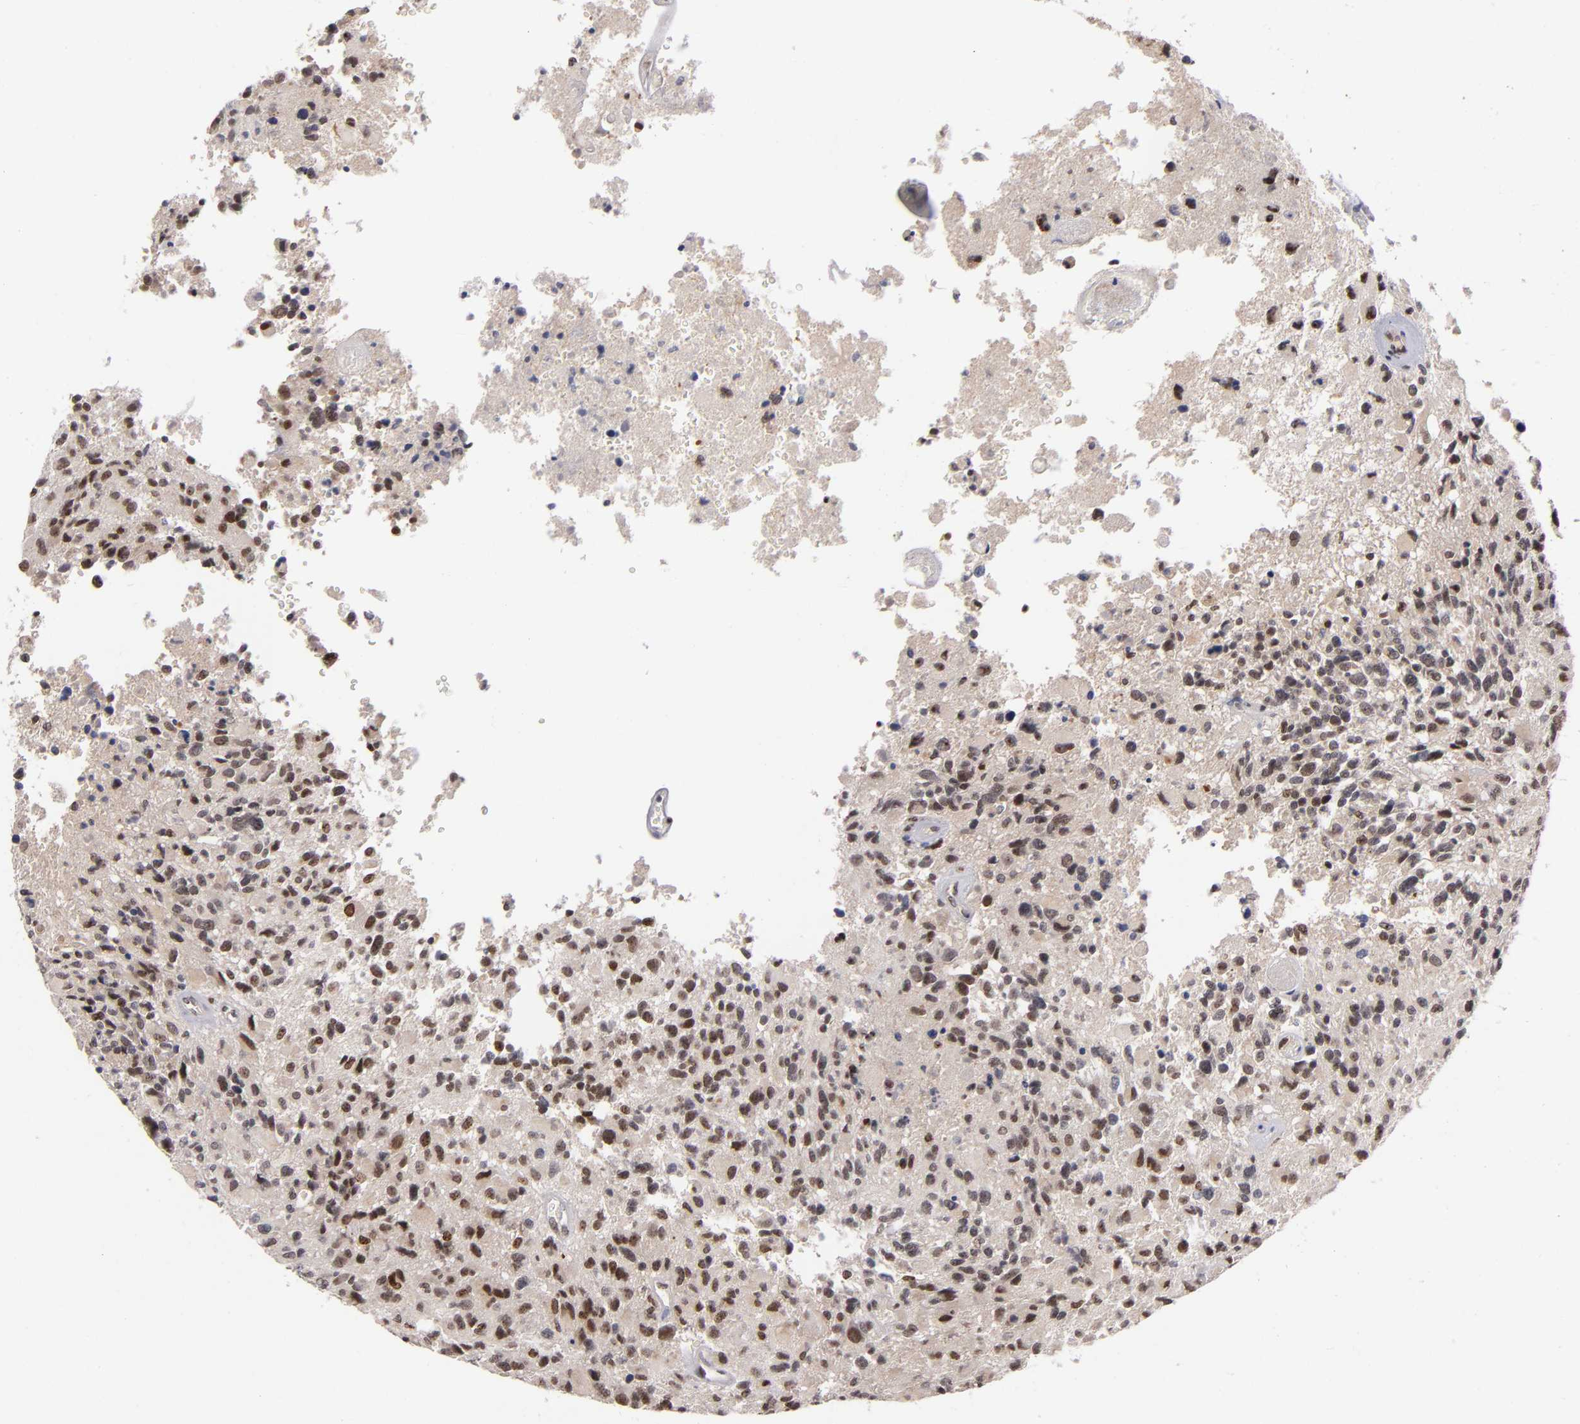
{"staining": {"intensity": "moderate", "quantity": ">75%", "location": "nuclear"}, "tissue": "glioma", "cell_type": "Tumor cells", "image_type": "cancer", "snomed": [{"axis": "morphology", "description": "Glioma, malignant, High grade"}, {"axis": "topography", "description": "Brain"}], "caption": "A brown stain labels moderate nuclear positivity of a protein in malignant glioma (high-grade) tumor cells.", "gene": "PCNX4", "patient": {"sex": "male", "age": 69}}